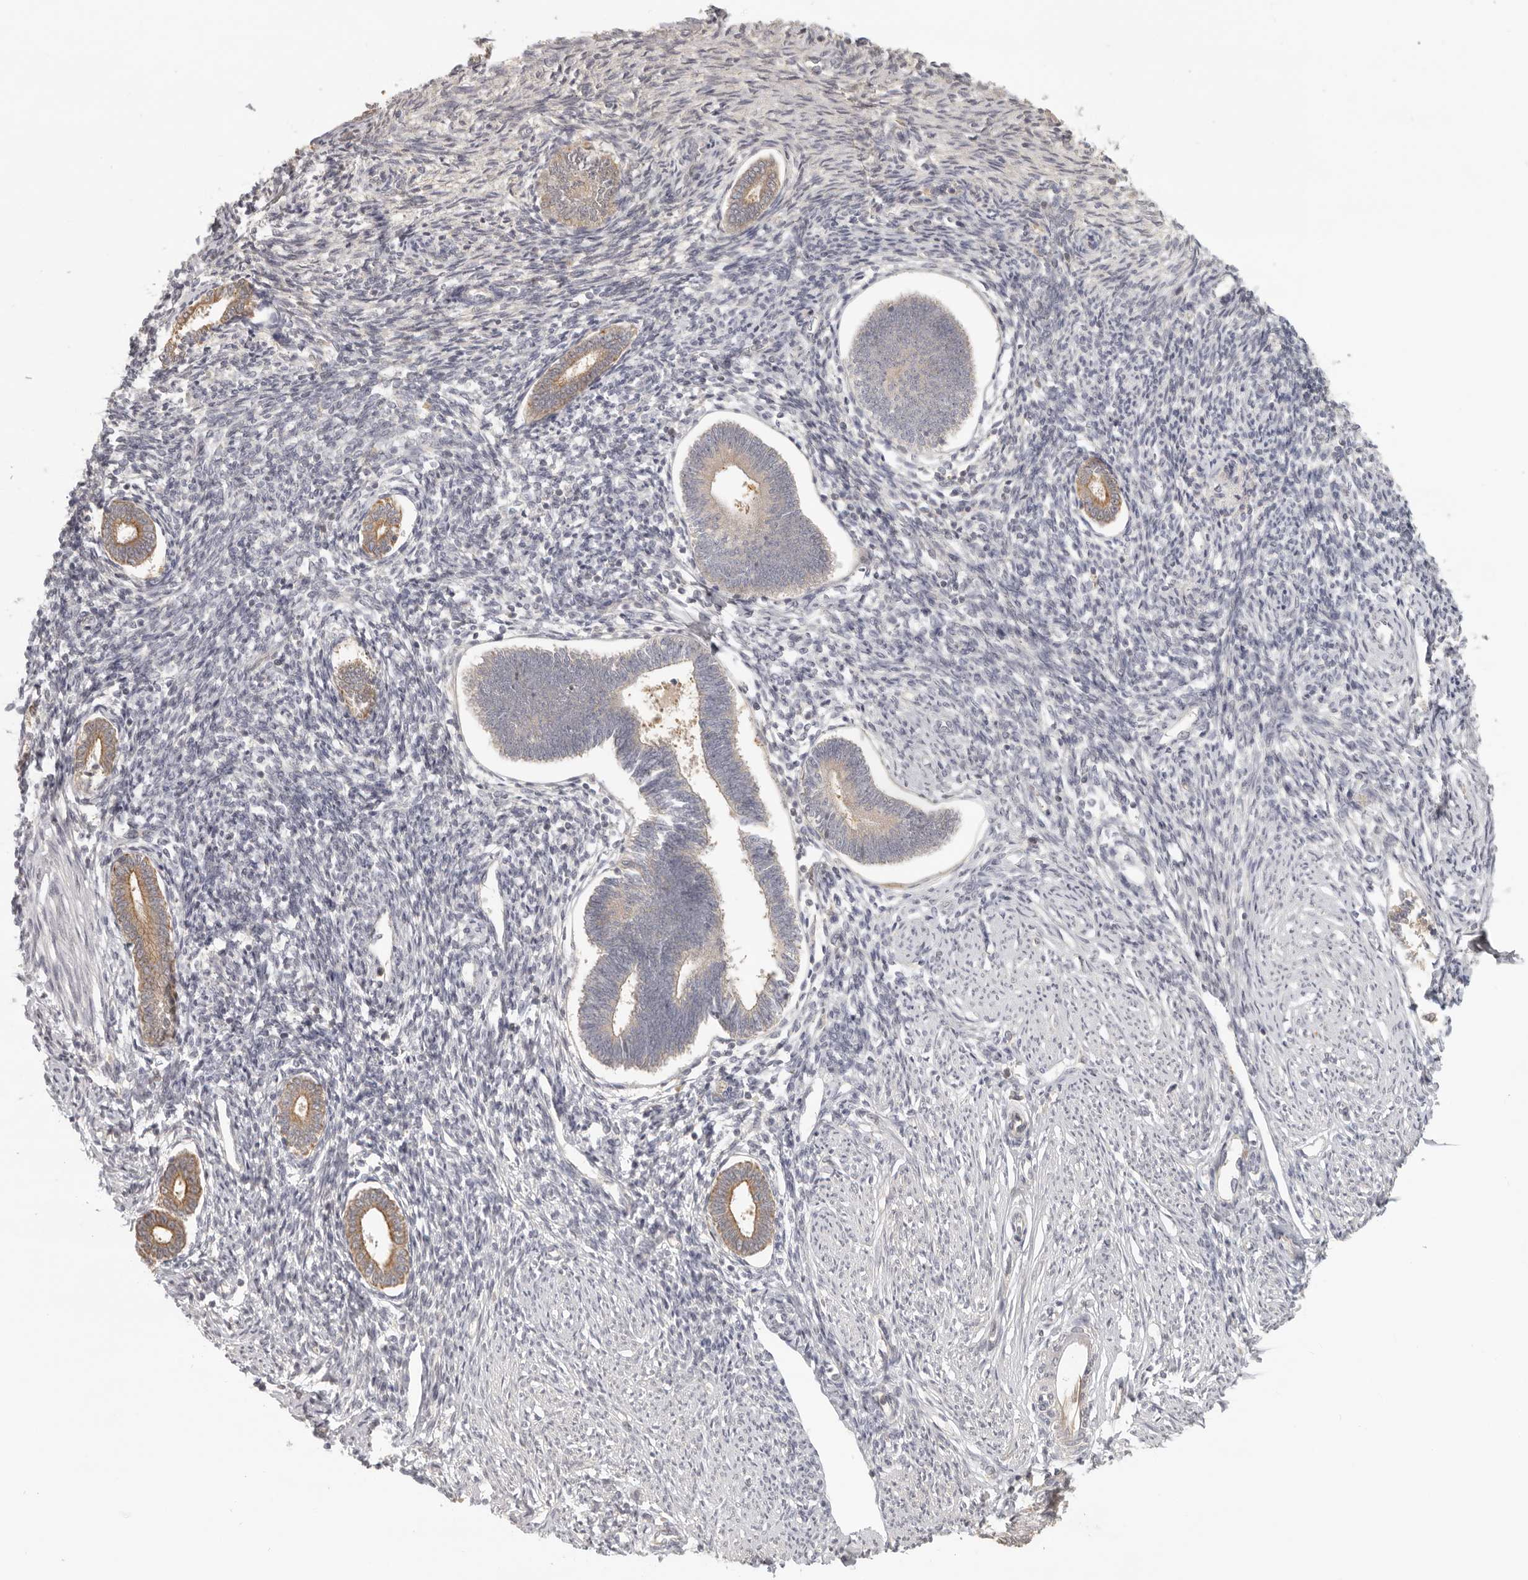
{"staining": {"intensity": "negative", "quantity": "none", "location": "none"}, "tissue": "endometrium", "cell_type": "Cells in endometrial stroma", "image_type": "normal", "snomed": [{"axis": "morphology", "description": "Normal tissue, NOS"}, {"axis": "topography", "description": "Endometrium"}], "caption": "The image shows no significant staining in cells in endometrial stroma of endometrium.", "gene": "AHDC1", "patient": {"sex": "female", "age": 56}}